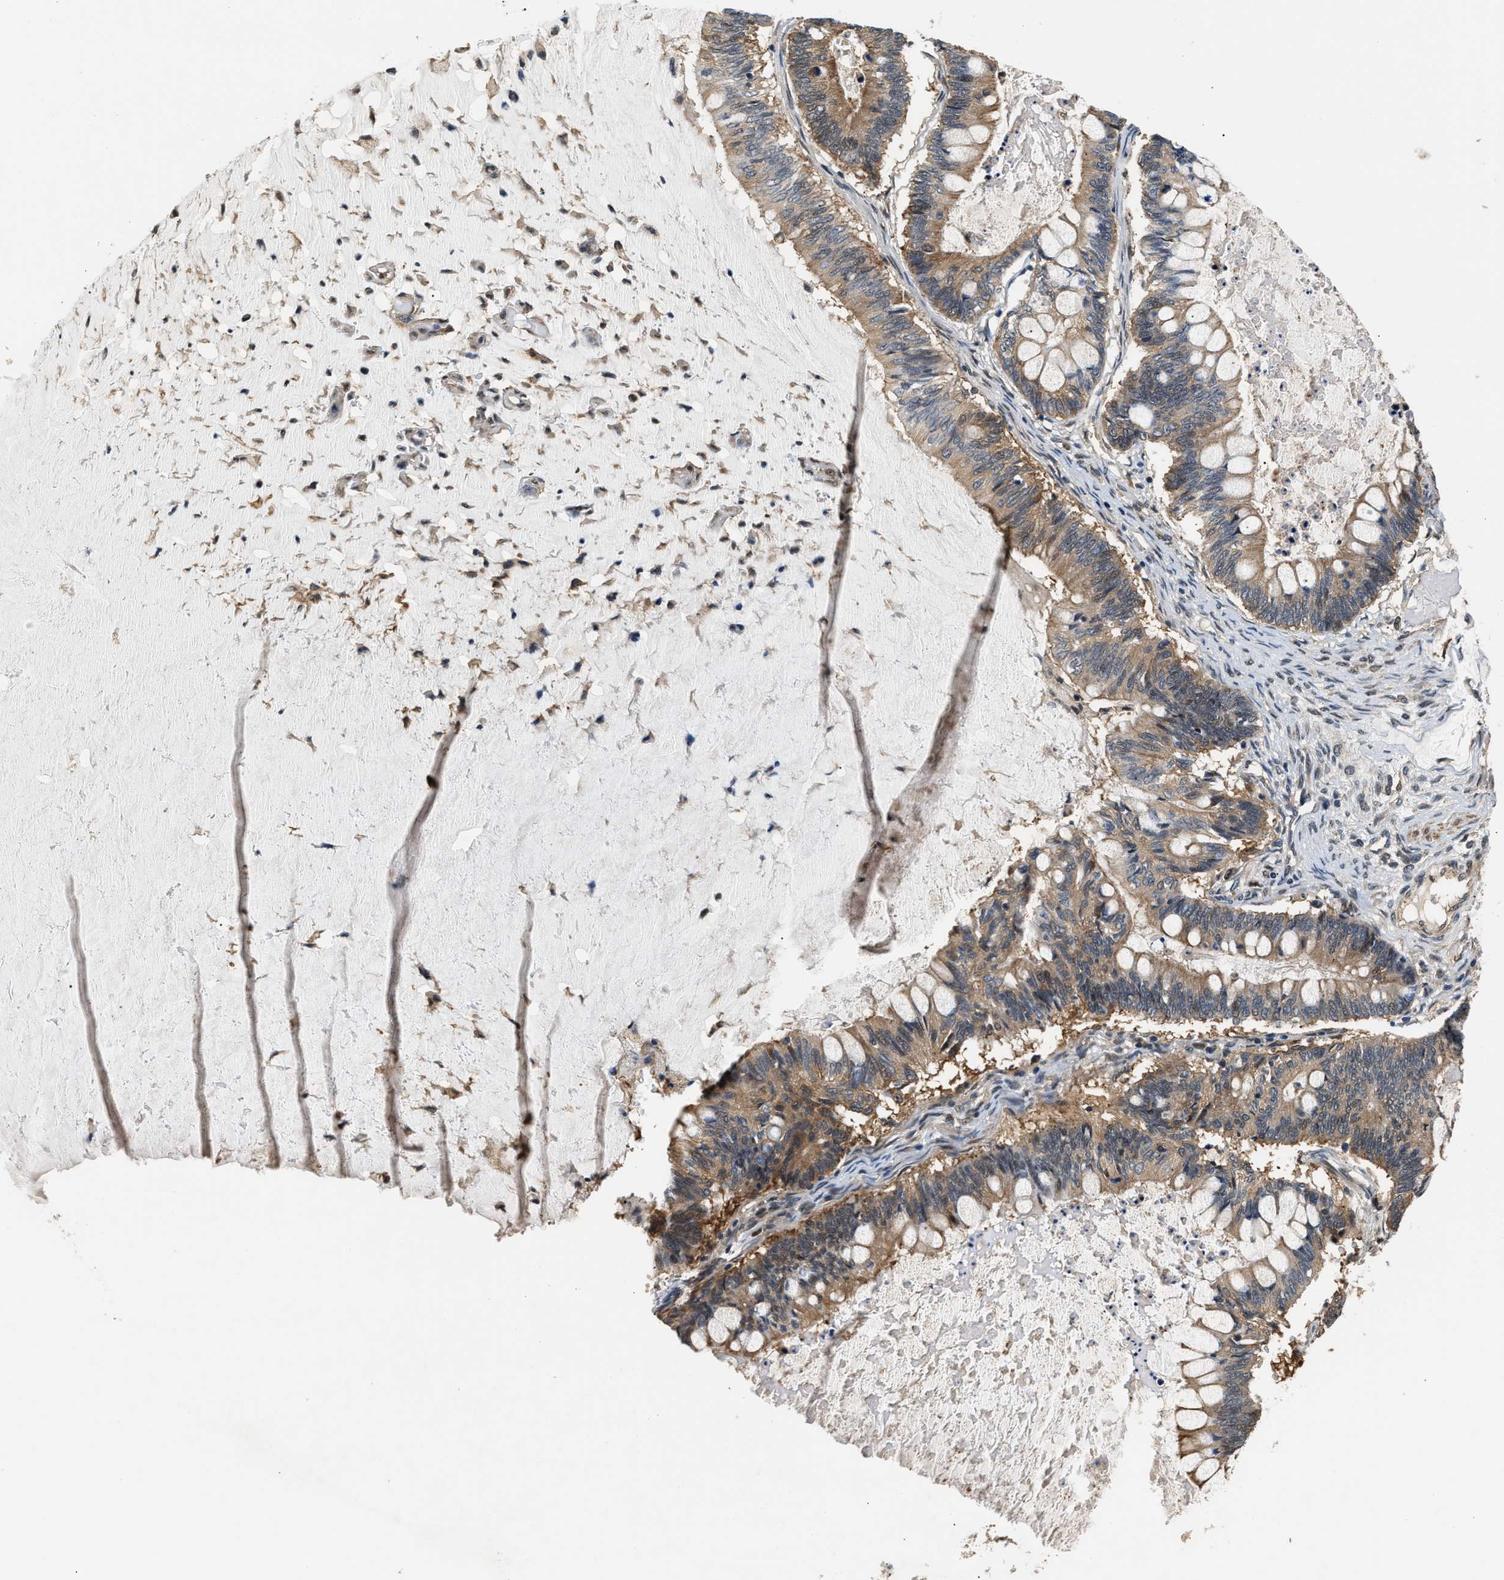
{"staining": {"intensity": "moderate", "quantity": ">75%", "location": "cytoplasmic/membranous"}, "tissue": "ovarian cancer", "cell_type": "Tumor cells", "image_type": "cancer", "snomed": [{"axis": "morphology", "description": "Cystadenocarcinoma, mucinous, NOS"}, {"axis": "topography", "description": "Ovary"}], "caption": "The immunohistochemical stain labels moderate cytoplasmic/membranous expression in tumor cells of mucinous cystadenocarcinoma (ovarian) tissue.", "gene": "LARP6", "patient": {"sex": "female", "age": 61}}